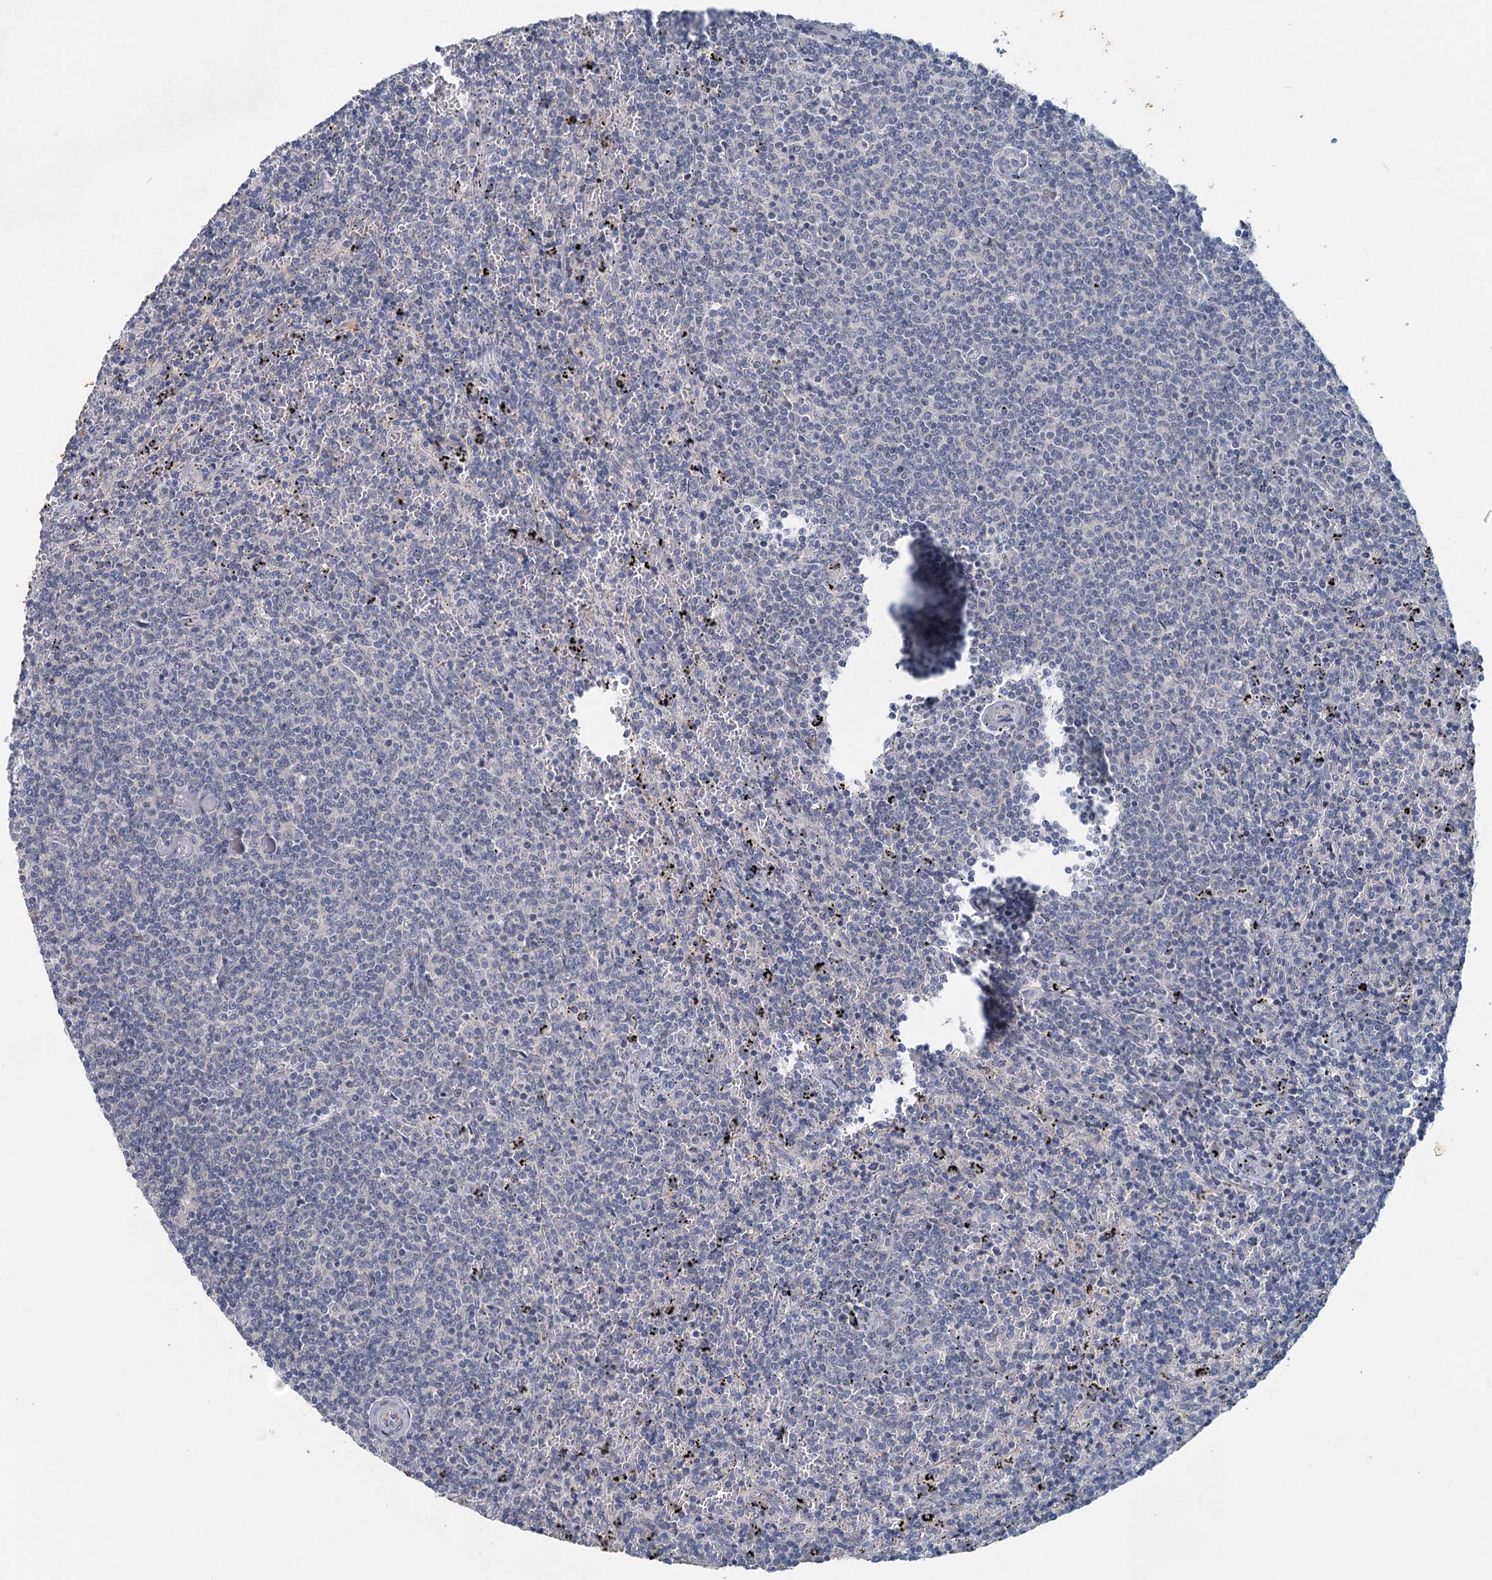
{"staining": {"intensity": "negative", "quantity": "none", "location": "none"}, "tissue": "lymphoma", "cell_type": "Tumor cells", "image_type": "cancer", "snomed": [{"axis": "morphology", "description": "Malignant lymphoma, non-Hodgkin's type, Low grade"}, {"axis": "topography", "description": "Spleen"}], "caption": "IHC micrograph of neoplastic tissue: human low-grade malignant lymphoma, non-Hodgkin's type stained with DAB (3,3'-diaminobenzidine) displays no significant protein positivity in tumor cells.", "gene": "MYO7B", "patient": {"sex": "female", "age": 50}}